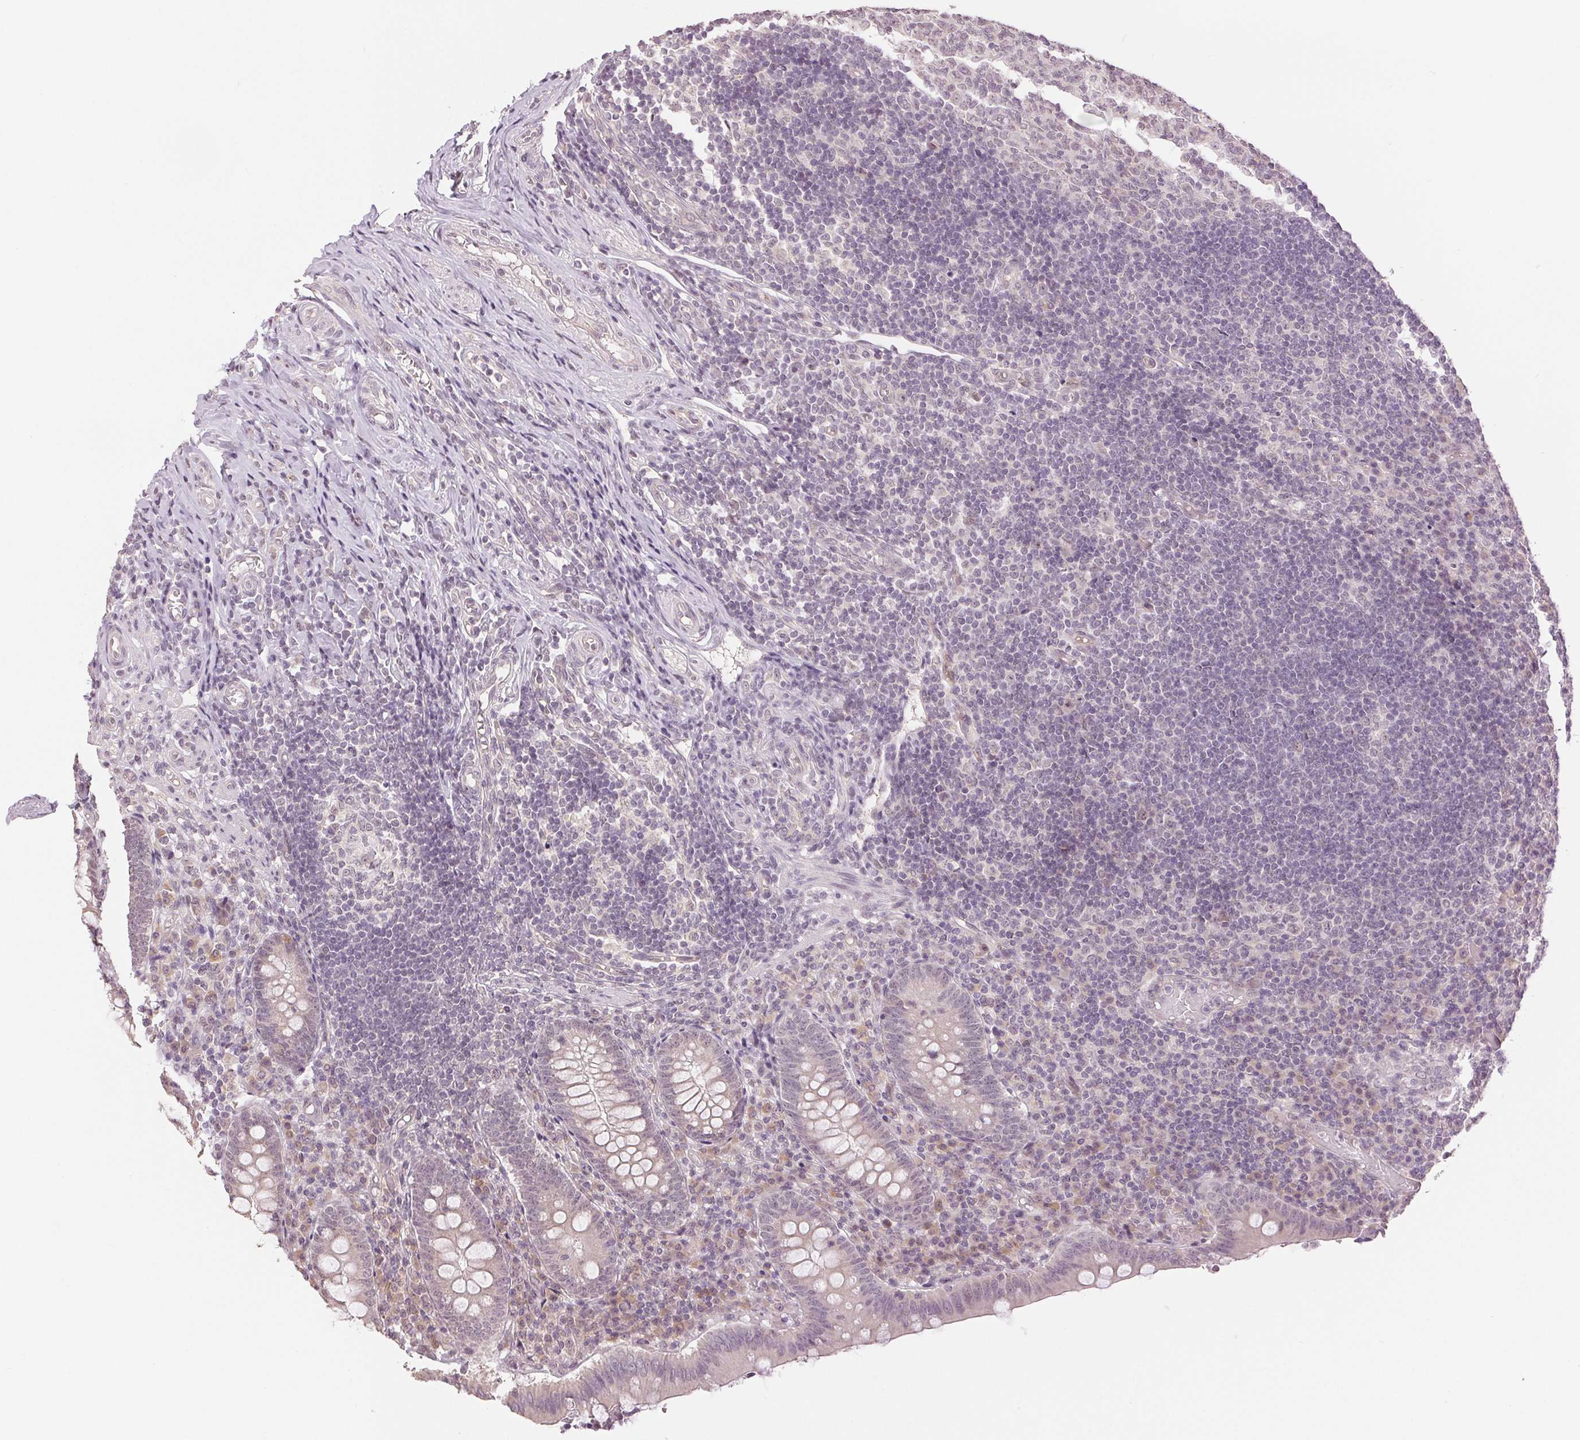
{"staining": {"intensity": "weak", "quantity": "<25%", "location": "cytoplasmic/membranous,nuclear"}, "tissue": "appendix", "cell_type": "Glandular cells", "image_type": "normal", "snomed": [{"axis": "morphology", "description": "Normal tissue, NOS"}, {"axis": "topography", "description": "Appendix"}], "caption": "An immunohistochemistry photomicrograph of unremarkable appendix is shown. There is no staining in glandular cells of appendix. Brightfield microscopy of immunohistochemistry stained with DAB (brown) and hematoxylin (blue), captured at high magnification.", "gene": "PLCB1", "patient": {"sex": "male", "age": 18}}